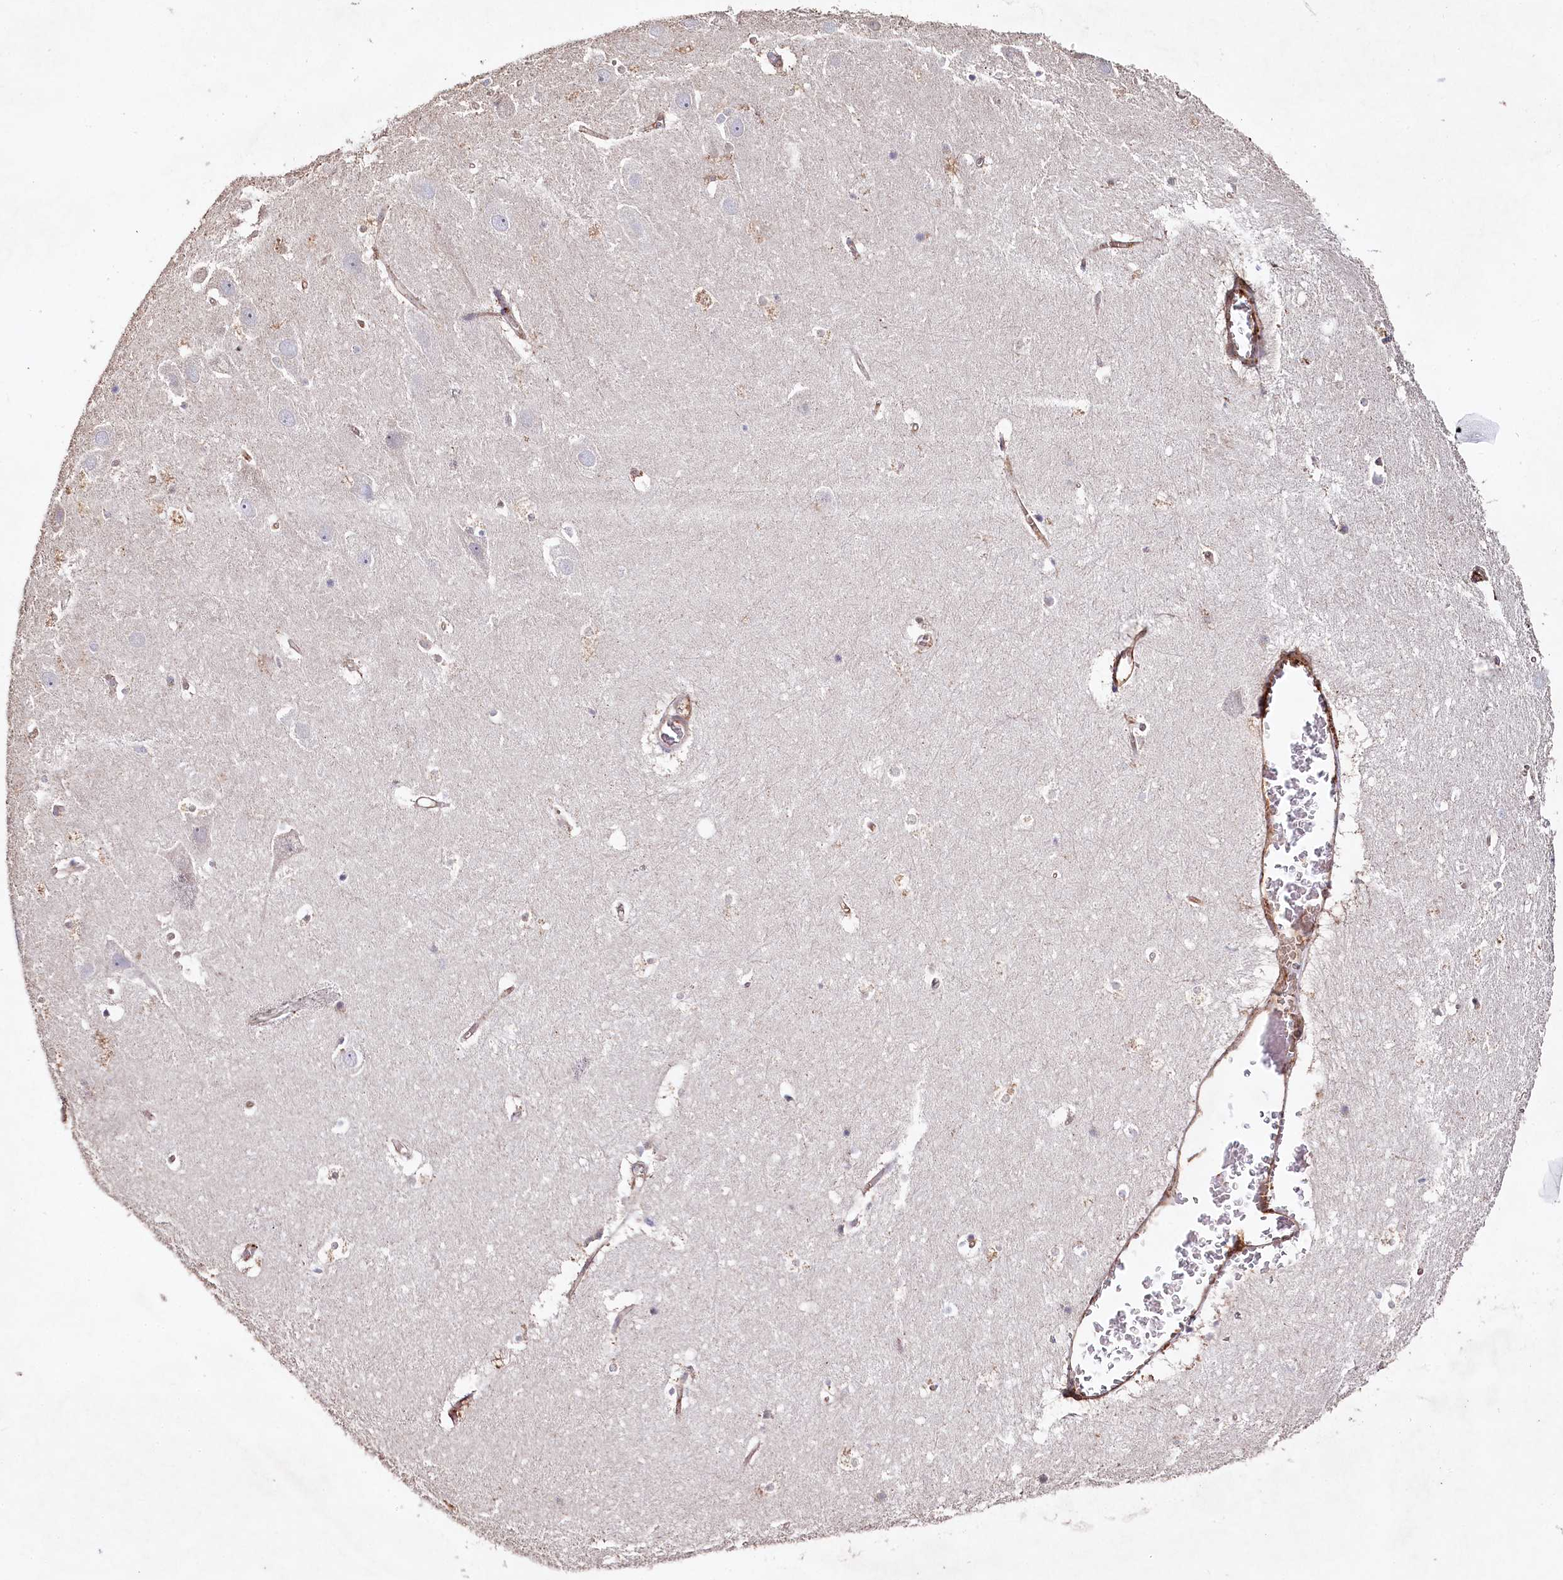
{"staining": {"intensity": "negative", "quantity": "none", "location": "none"}, "tissue": "hippocampus", "cell_type": "Glial cells", "image_type": "normal", "snomed": [{"axis": "morphology", "description": "Normal tissue, NOS"}, {"axis": "topography", "description": "Hippocampus"}], "caption": "There is no significant positivity in glial cells of hippocampus. (IHC, brightfield microscopy, high magnification).", "gene": "RBP5", "patient": {"sex": "female", "age": 52}}